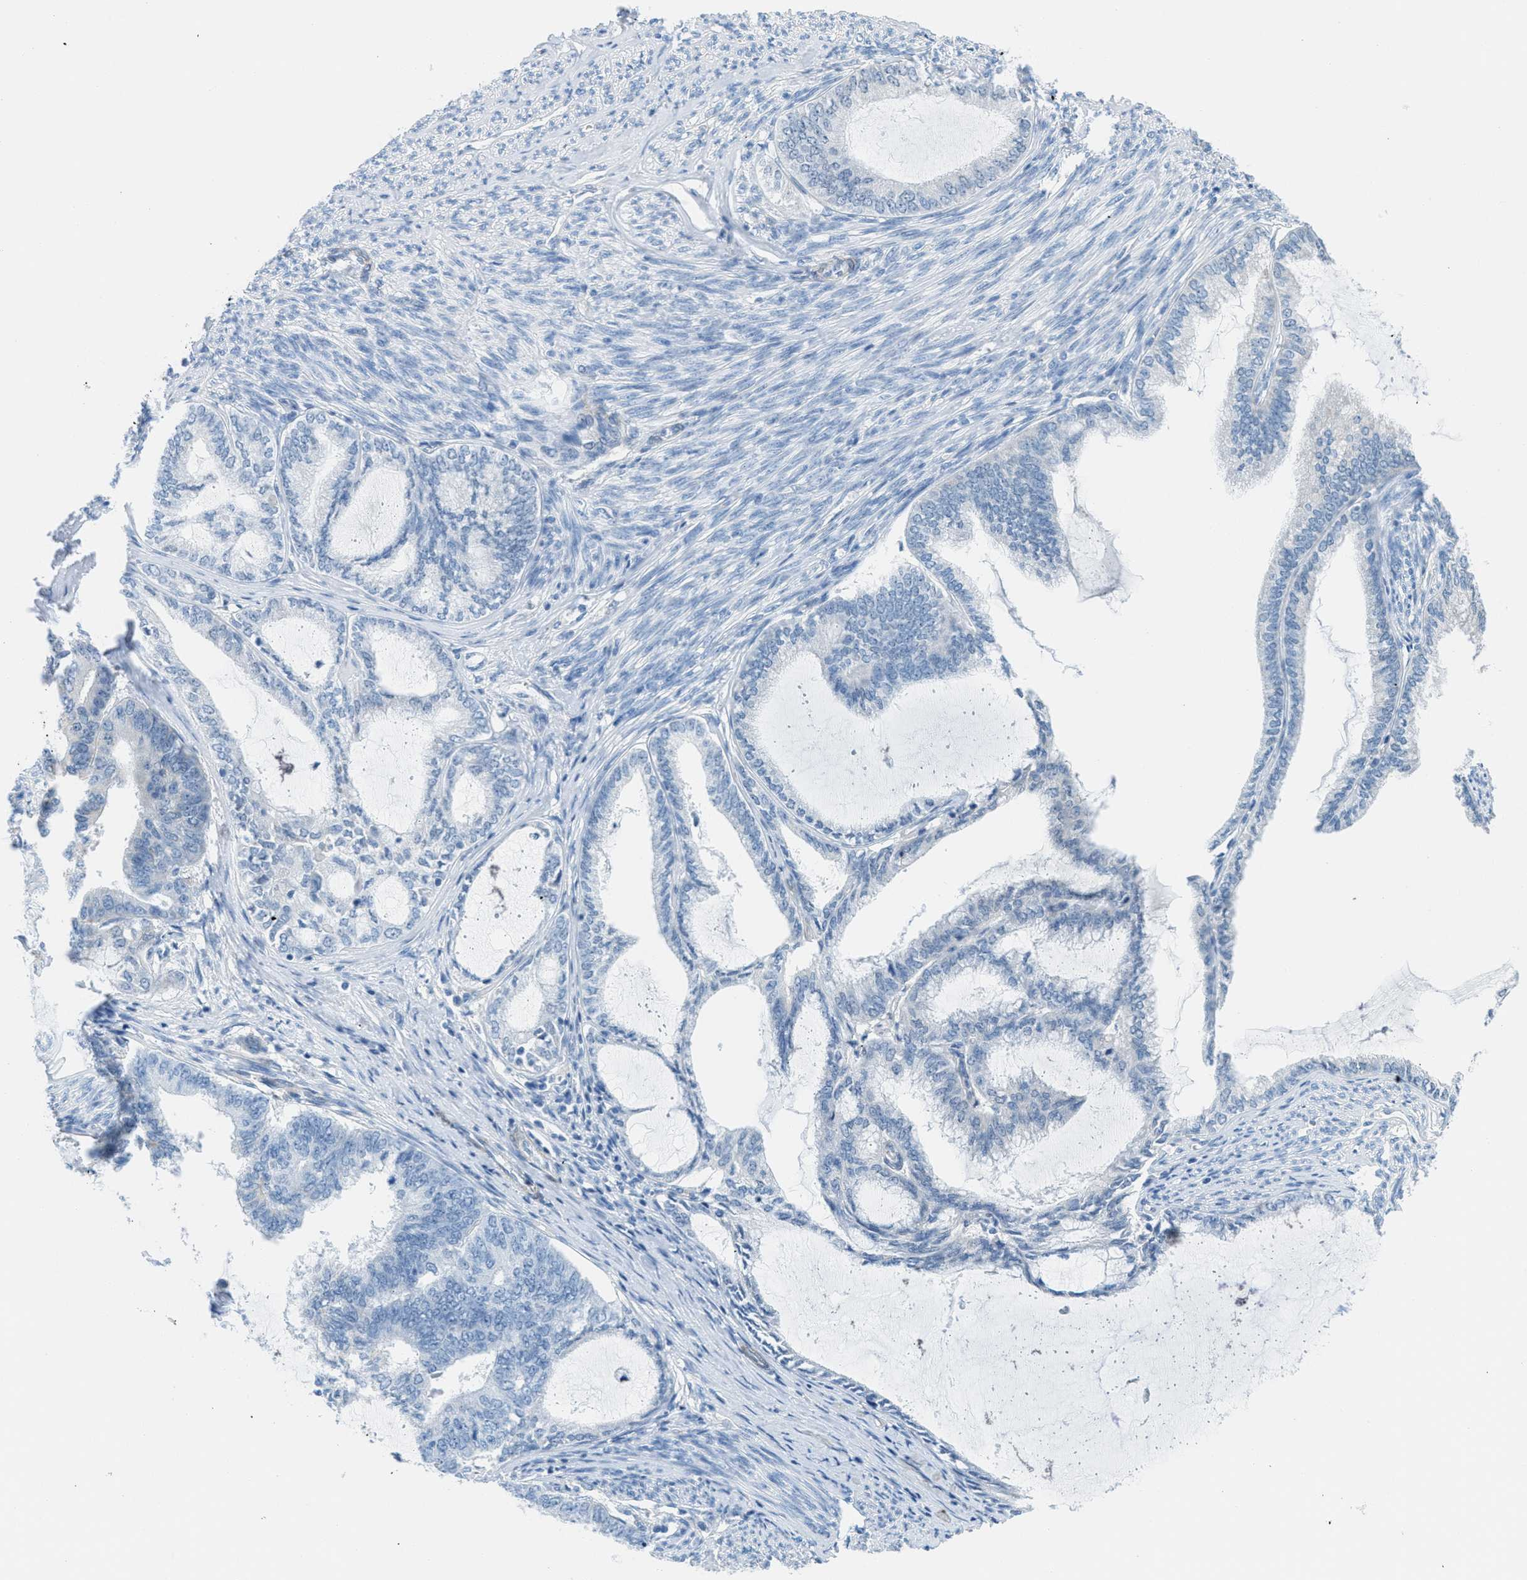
{"staining": {"intensity": "negative", "quantity": "none", "location": "none"}, "tissue": "endometrial cancer", "cell_type": "Tumor cells", "image_type": "cancer", "snomed": [{"axis": "morphology", "description": "Adenocarcinoma, NOS"}, {"axis": "topography", "description": "Endometrium"}], "caption": "DAB immunohistochemical staining of endometrial cancer exhibits no significant expression in tumor cells. (Brightfield microscopy of DAB immunohistochemistry (IHC) at high magnification).", "gene": "MAPRE2", "patient": {"sex": "female", "age": 86}}